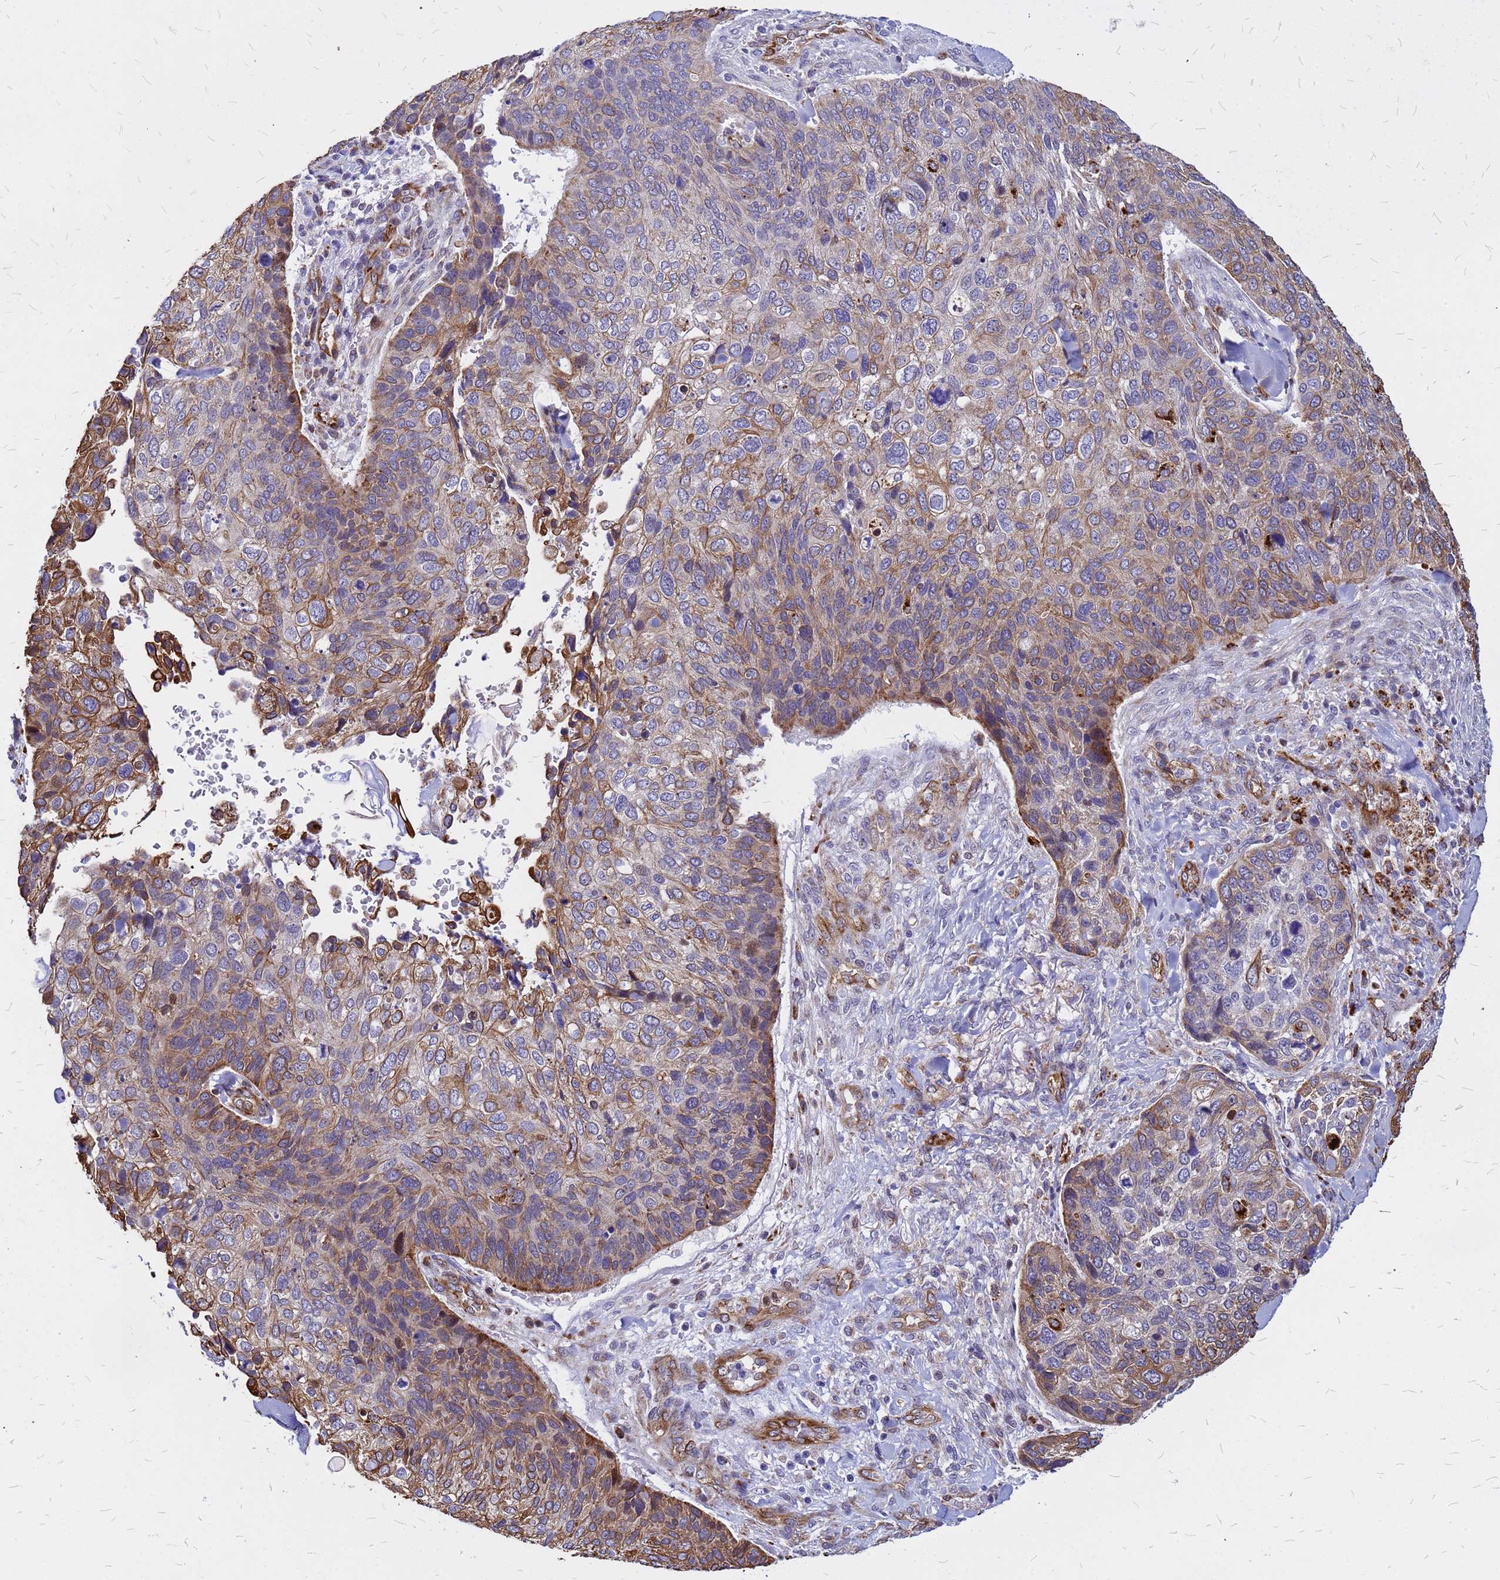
{"staining": {"intensity": "moderate", "quantity": "25%-75%", "location": "cytoplasmic/membranous"}, "tissue": "skin cancer", "cell_type": "Tumor cells", "image_type": "cancer", "snomed": [{"axis": "morphology", "description": "Basal cell carcinoma"}, {"axis": "topography", "description": "Skin"}], "caption": "Tumor cells demonstrate moderate cytoplasmic/membranous expression in approximately 25%-75% of cells in basal cell carcinoma (skin). The staining was performed using DAB (3,3'-diaminobenzidine), with brown indicating positive protein expression. Nuclei are stained blue with hematoxylin.", "gene": "NOSTRIN", "patient": {"sex": "female", "age": 74}}